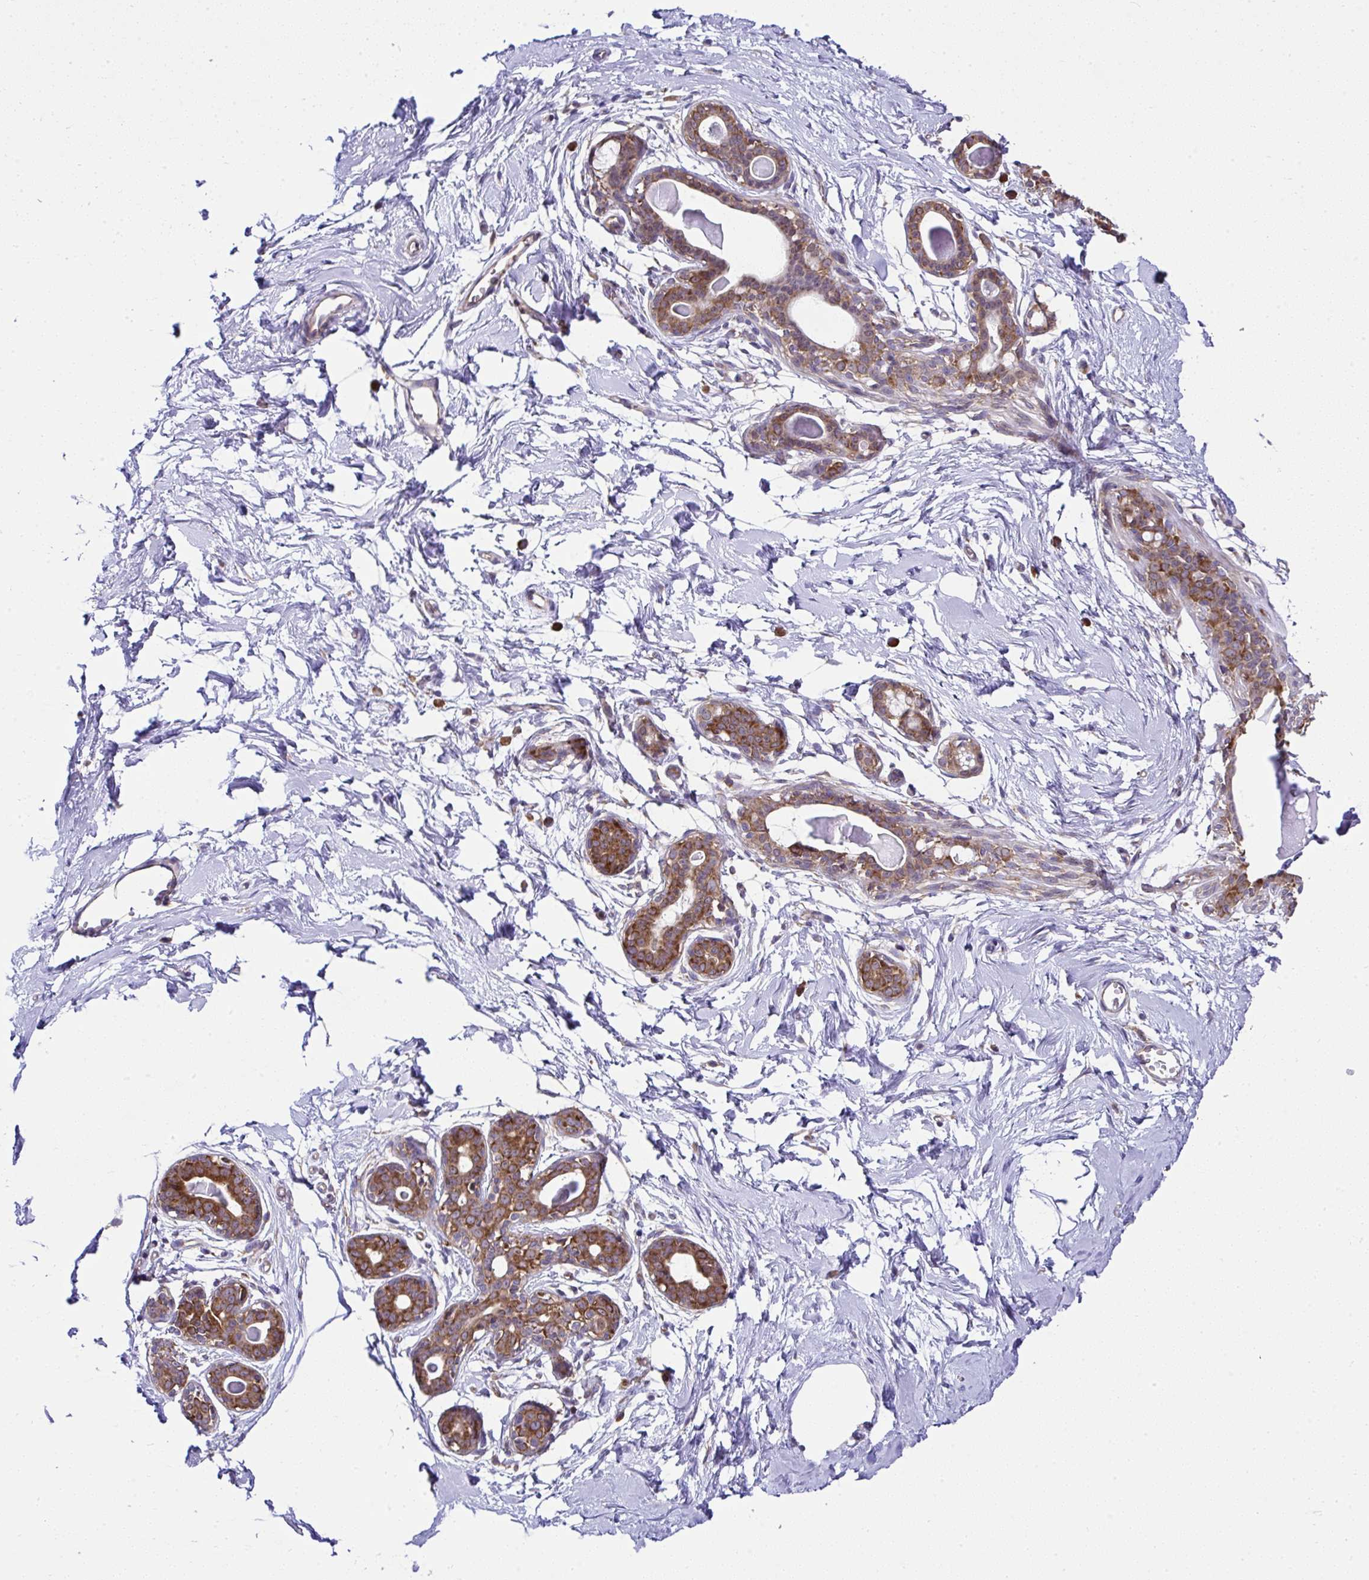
{"staining": {"intensity": "negative", "quantity": "none", "location": "none"}, "tissue": "breast", "cell_type": "Adipocytes", "image_type": "normal", "snomed": [{"axis": "morphology", "description": "Normal tissue, NOS"}, {"axis": "topography", "description": "Breast"}], "caption": "A high-resolution micrograph shows immunohistochemistry staining of unremarkable breast, which exhibits no significant positivity in adipocytes. (Stains: DAB immunohistochemistry with hematoxylin counter stain, Microscopy: brightfield microscopy at high magnification).", "gene": "RPS7", "patient": {"sex": "female", "age": 45}}